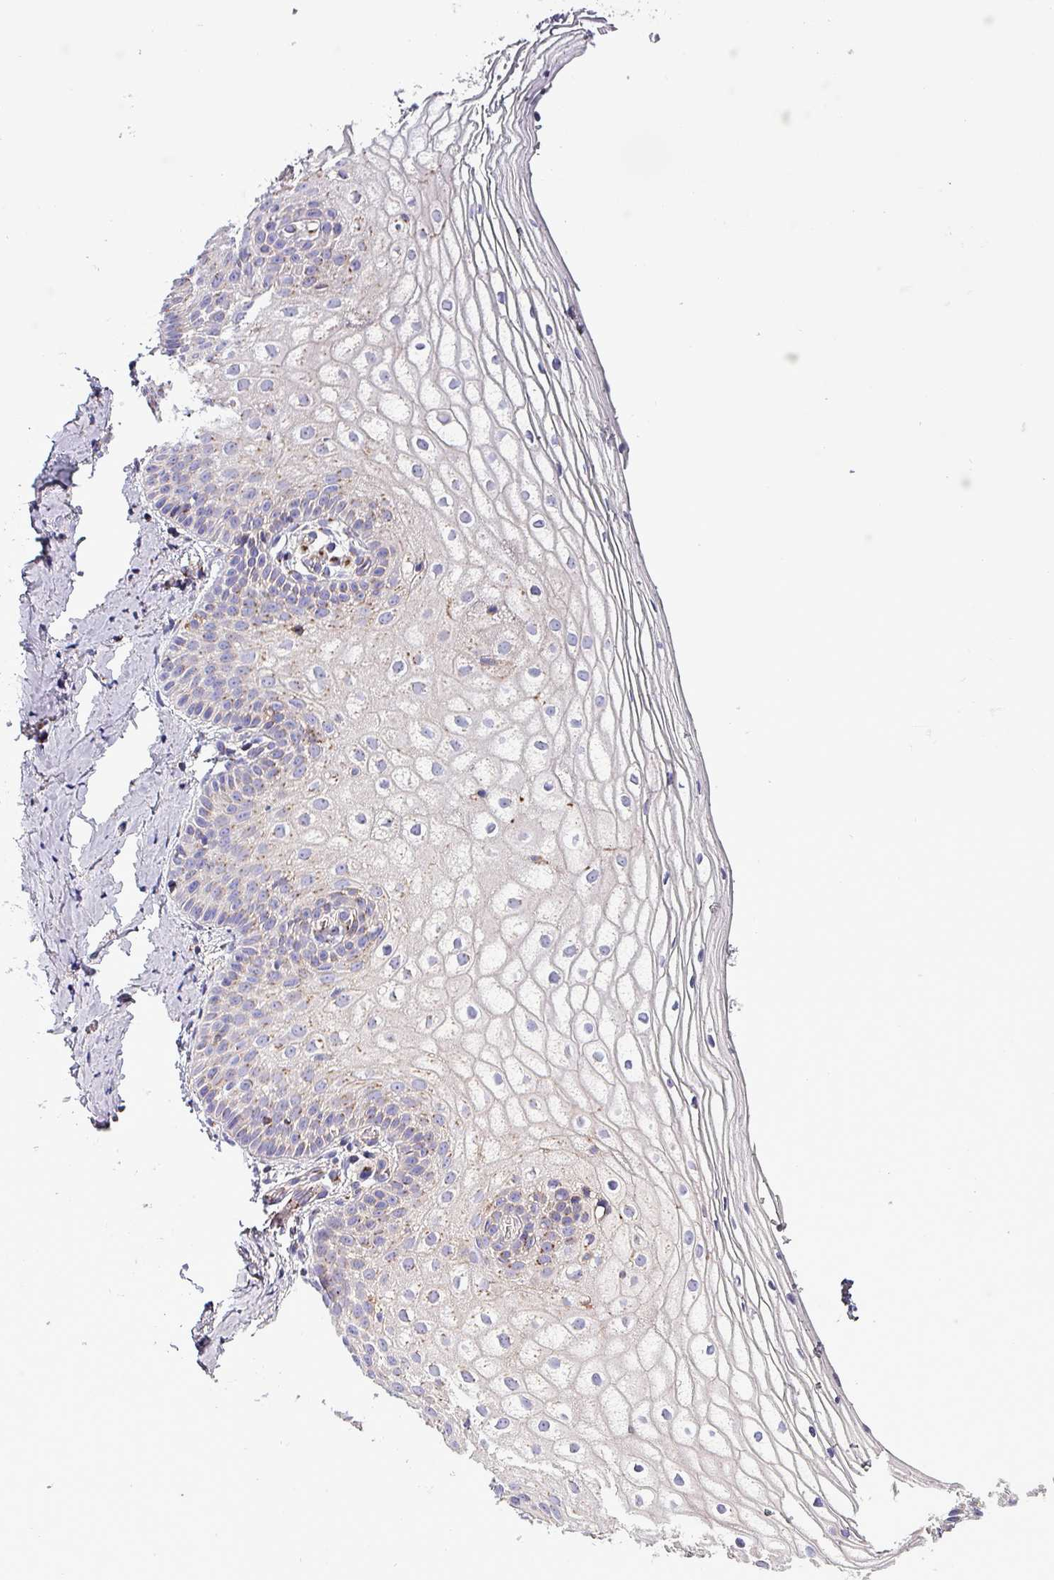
{"staining": {"intensity": "negative", "quantity": "none", "location": "none"}, "tissue": "vagina", "cell_type": "Squamous epithelial cells", "image_type": "normal", "snomed": [{"axis": "morphology", "description": "Normal tissue, NOS"}, {"axis": "topography", "description": "Vagina"}], "caption": "Immunohistochemistry micrograph of benign human vagina stained for a protein (brown), which reveals no expression in squamous epithelial cells.", "gene": "VAMP4", "patient": {"sex": "female", "age": 56}}